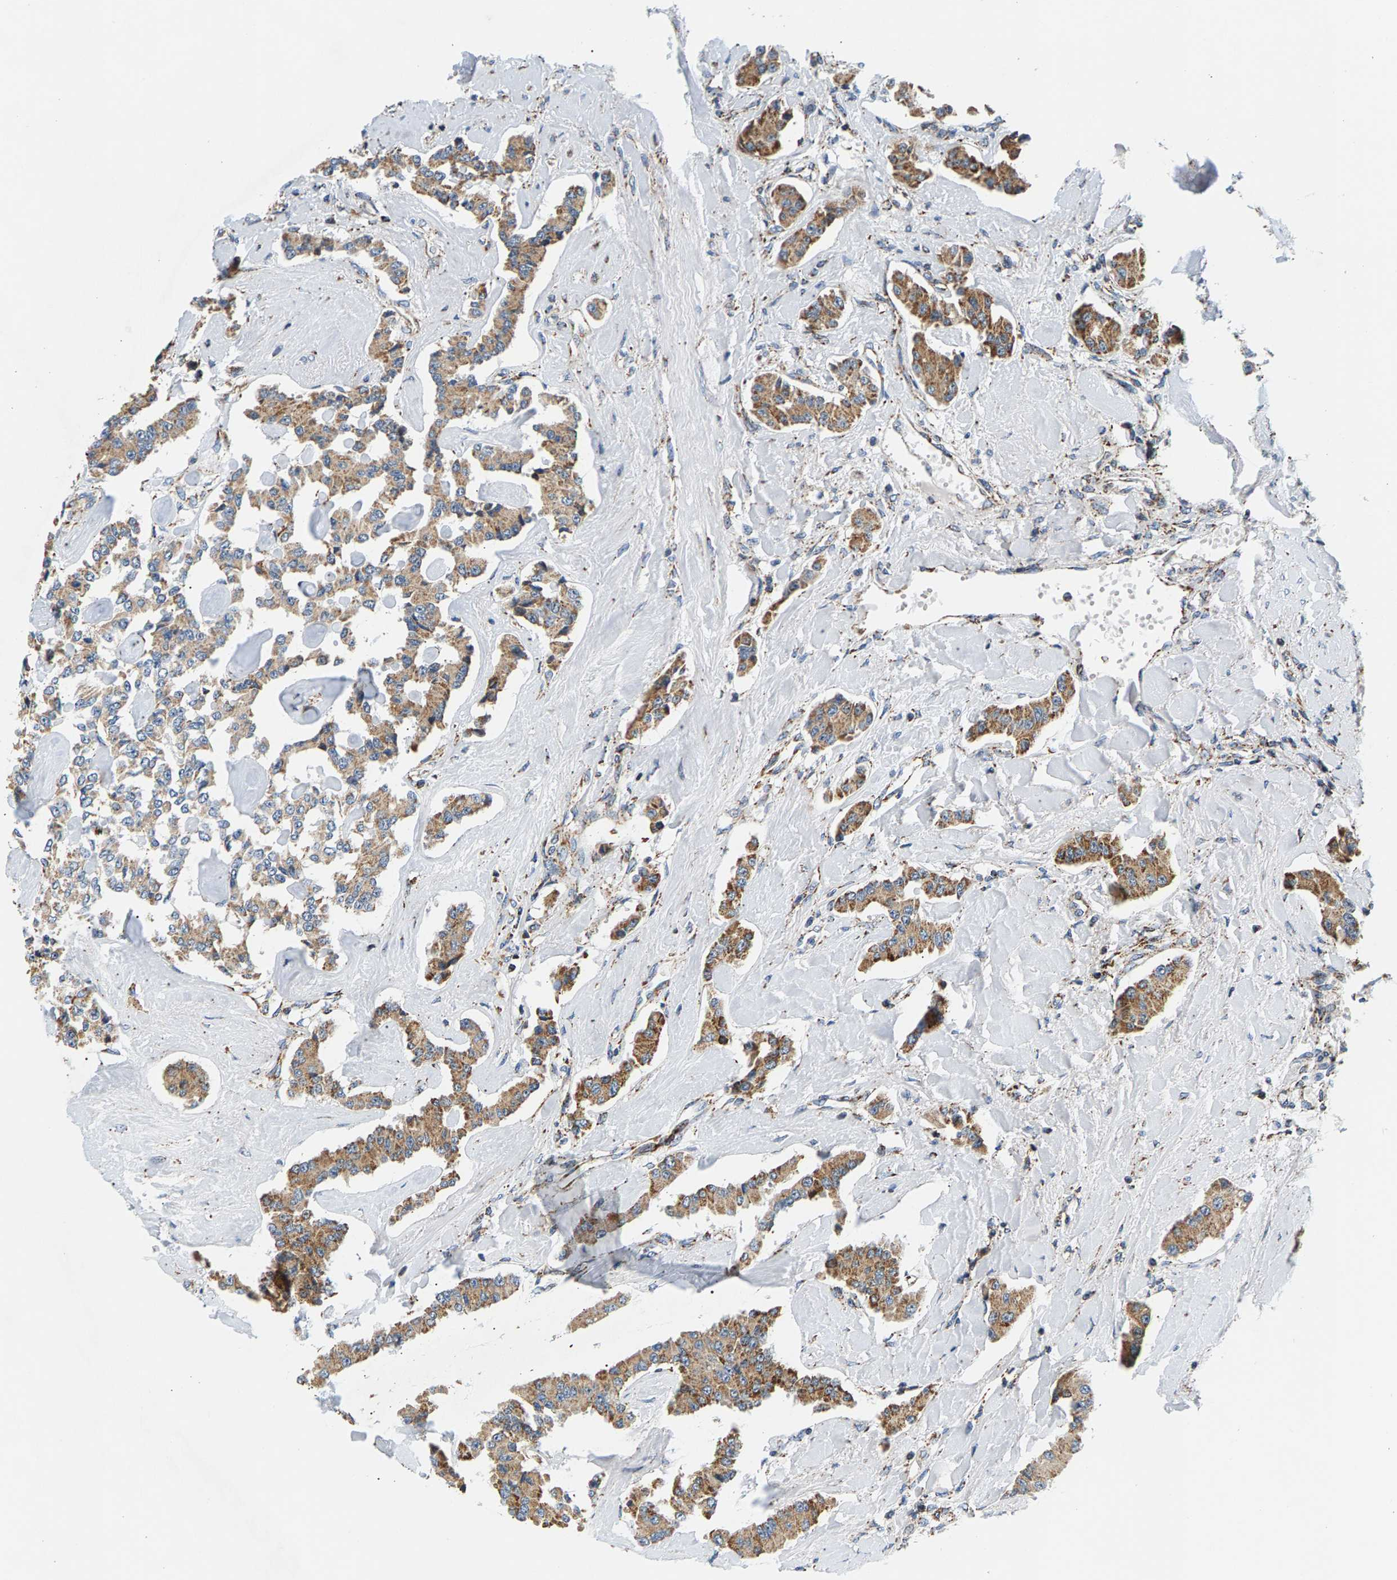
{"staining": {"intensity": "moderate", "quantity": ">75%", "location": "cytoplasmic/membranous"}, "tissue": "carcinoid", "cell_type": "Tumor cells", "image_type": "cancer", "snomed": [{"axis": "morphology", "description": "Carcinoid, malignant, NOS"}, {"axis": "topography", "description": "Pancreas"}], "caption": "A micrograph of human carcinoid stained for a protein exhibits moderate cytoplasmic/membranous brown staining in tumor cells. (Brightfield microscopy of DAB IHC at high magnification).", "gene": "PDE1A", "patient": {"sex": "male", "age": 41}}